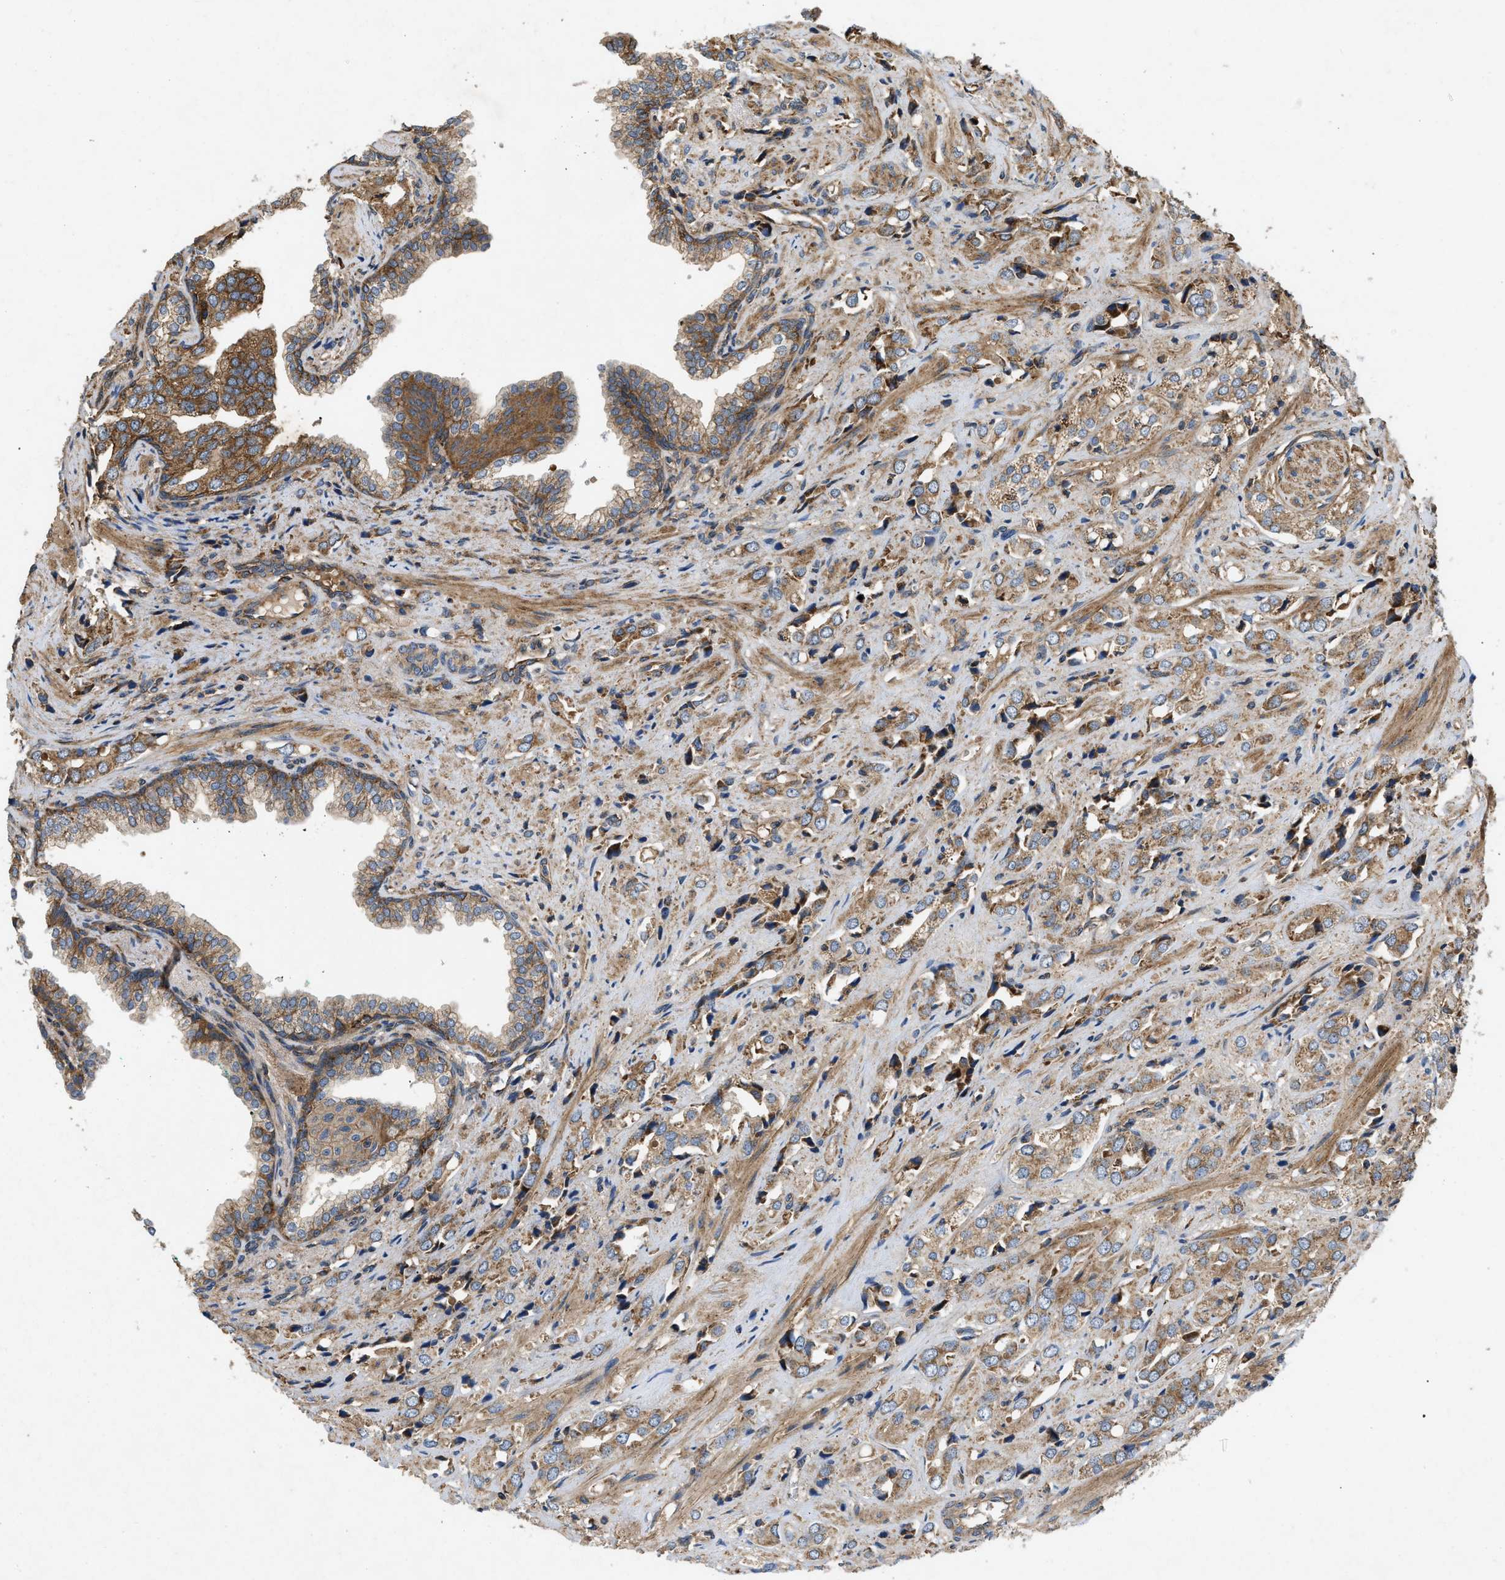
{"staining": {"intensity": "weak", "quantity": ">75%", "location": "cytoplasmic/membranous"}, "tissue": "prostate cancer", "cell_type": "Tumor cells", "image_type": "cancer", "snomed": [{"axis": "morphology", "description": "Adenocarcinoma, High grade"}, {"axis": "topography", "description": "Prostate"}], "caption": "Human prostate cancer (adenocarcinoma (high-grade)) stained with a brown dye demonstrates weak cytoplasmic/membranous positive expression in approximately >75% of tumor cells.", "gene": "GNB4", "patient": {"sex": "male", "age": 52}}